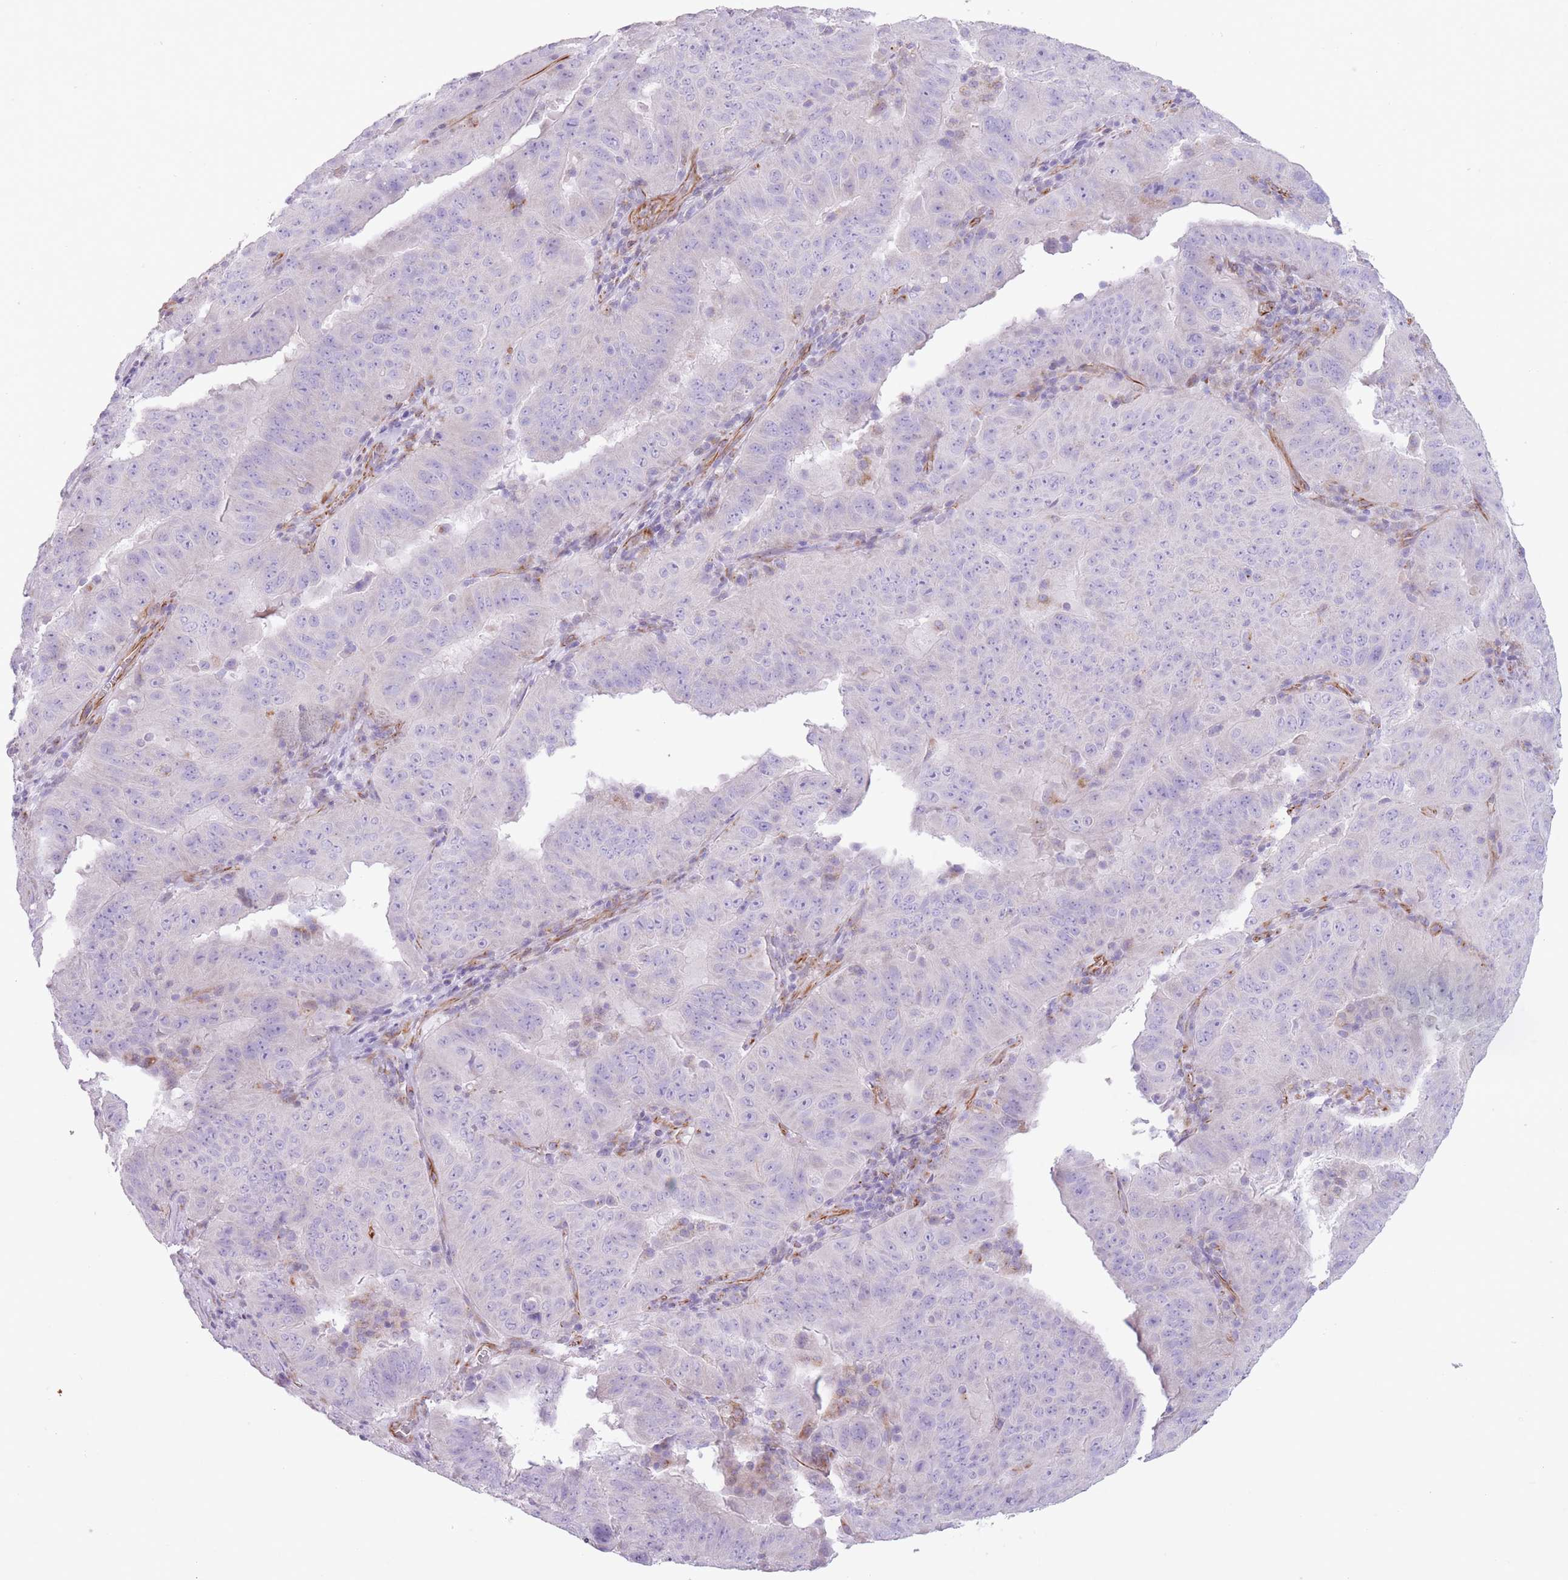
{"staining": {"intensity": "negative", "quantity": "none", "location": "none"}, "tissue": "pancreatic cancer", "cell_type": "Tumor cells", "image_type": "cancer", "snomed": [{"axis": "morphology", "description": "Adenocarcinoma, NOS"}, {"axis": "topography", "description": "Pancreas"}], "caption": "DAB (3,3'-diaminobenzidine) immunohistochemical staining of pancreatic adenocarcinoma reveals no significant positivity in tumor cells.", "gene": "PTCD1", "patient": {"sex": "male", "age": 63}}